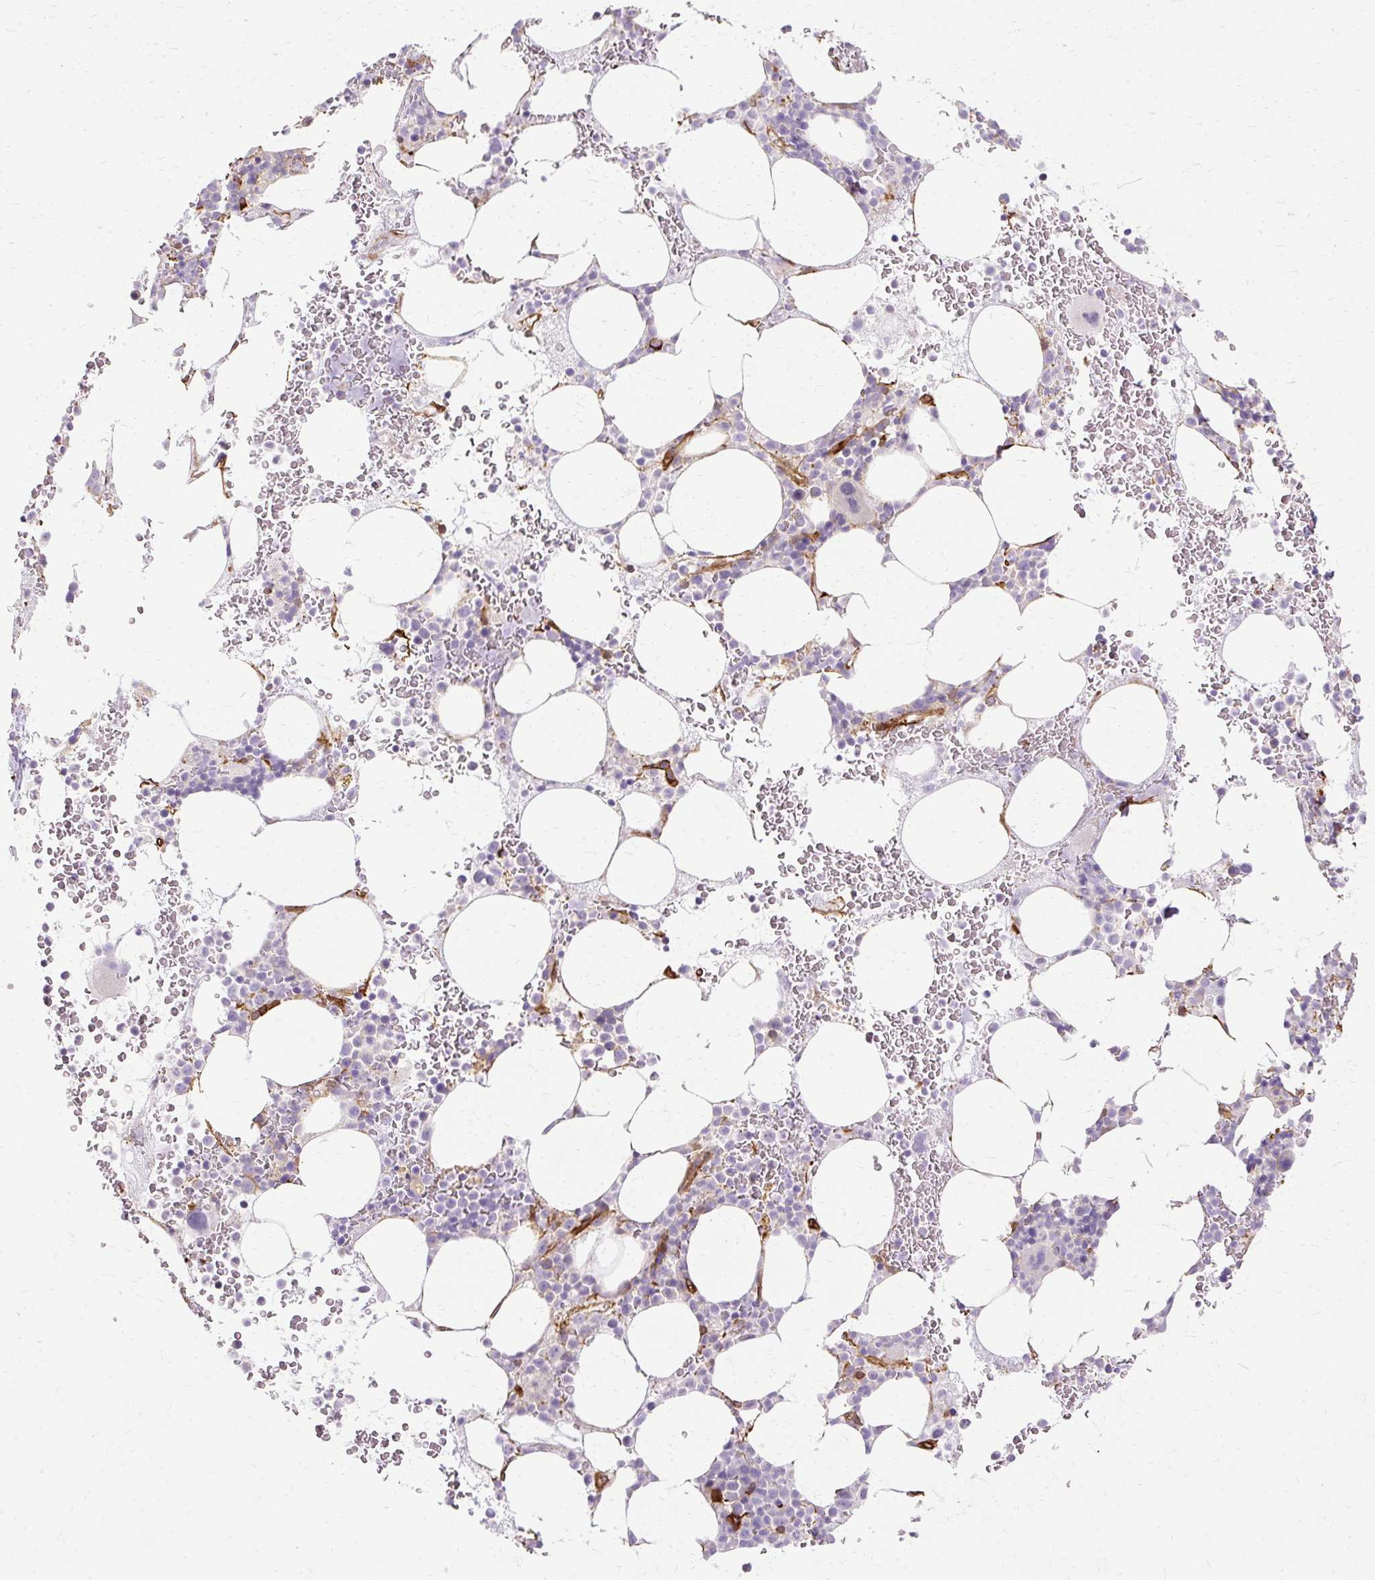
{"staining": {"intensity": "negative", "quantity": "none", "location": "none"}, "tissue": "bone marrow", "cell_type": "Hematopoietic cells", "image_type": "normal", "snomed": [{"axis": "morphology", "description": "Normal tissue, NOS"}, {"axis": "topography", "description": "Bone marrow"}], "caption": "Normal bone marrow was stained to show a protein in brown. There is no significant positivity in hematopoietic cells. (DAB (3,3'-diaminobenzidine) immunohistochemistry with hematoxylin counter stain).", "gene": "CNN3", "patient": {"sex": "male", "age": 62}}